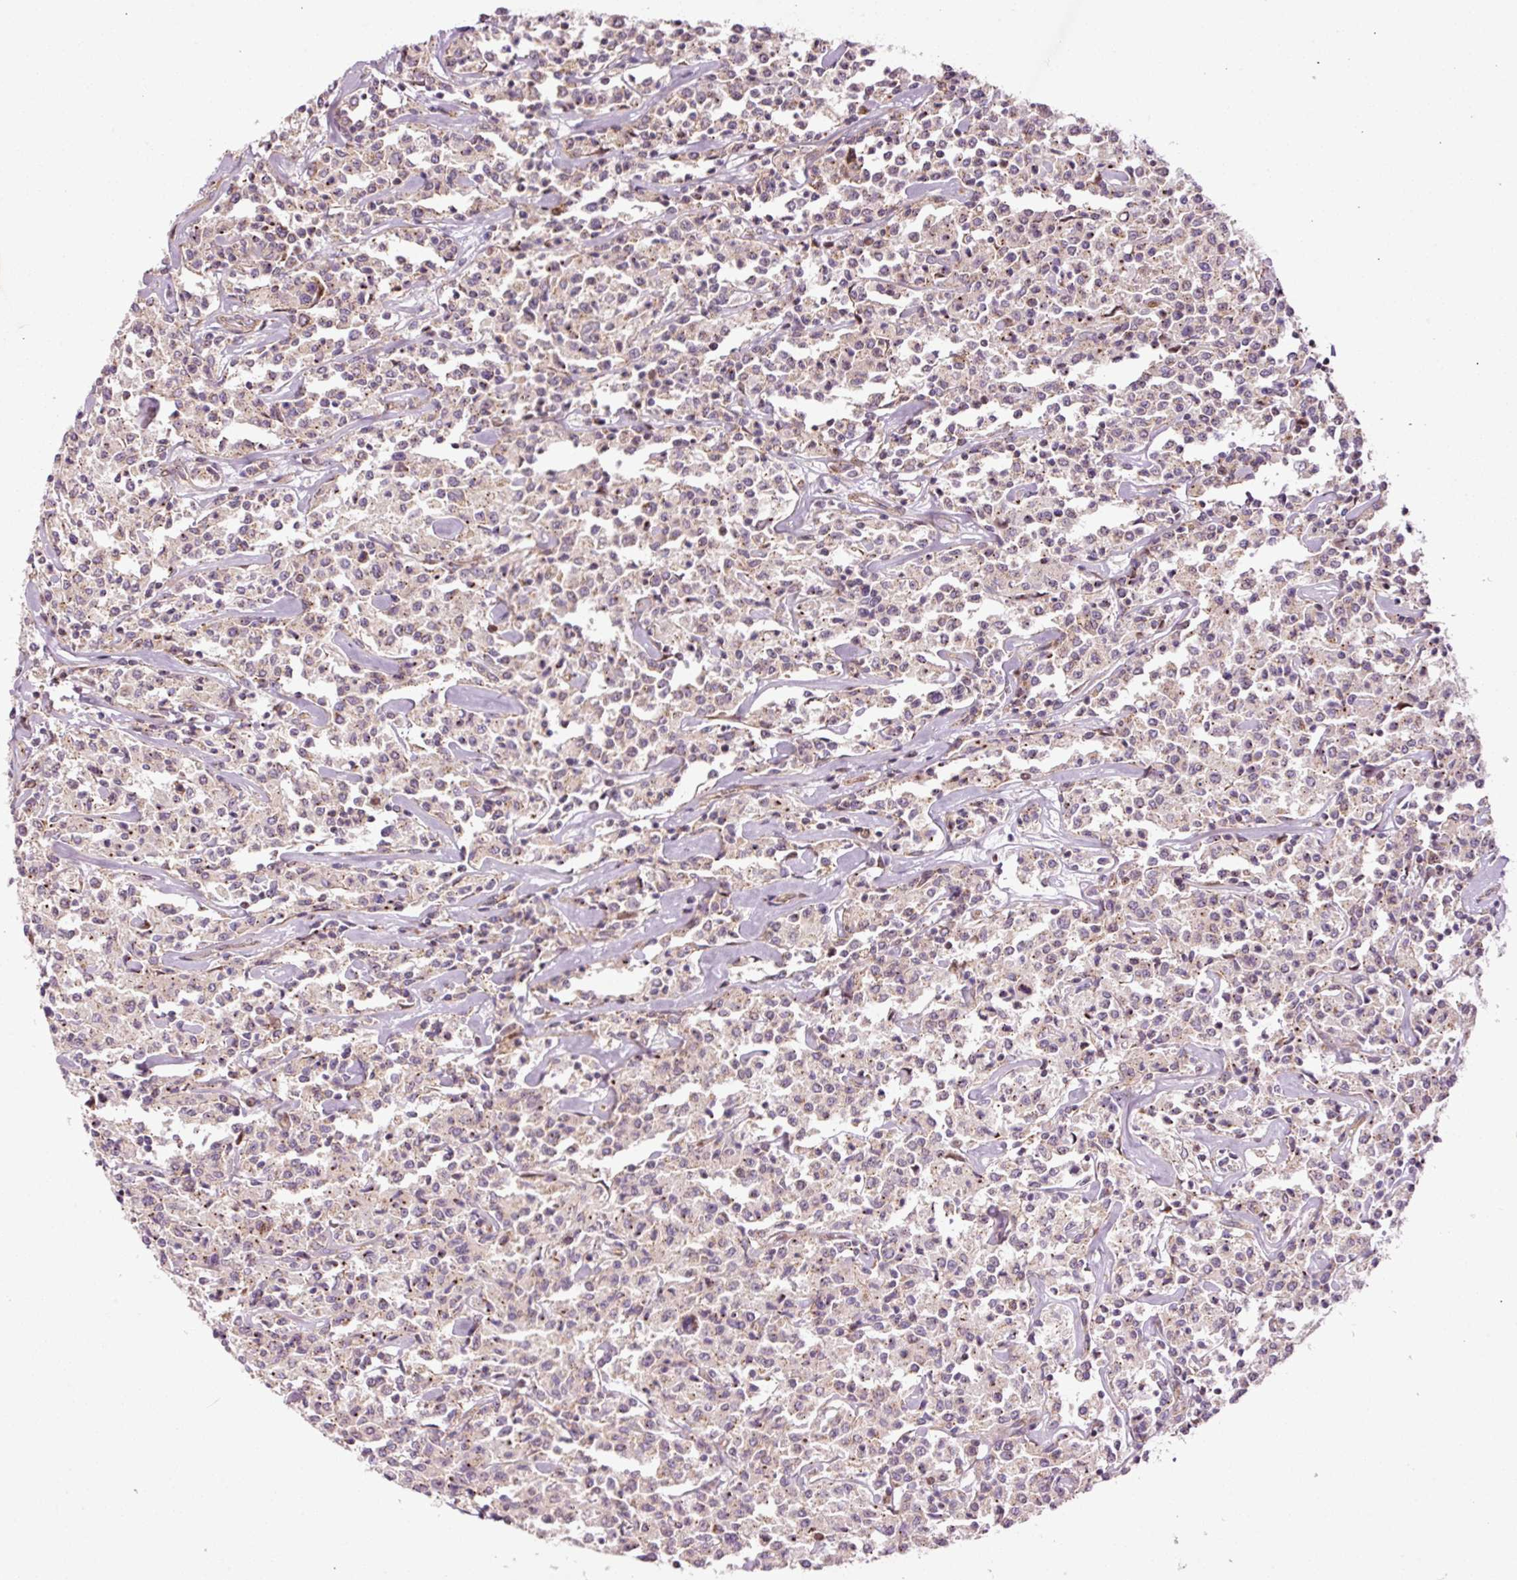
{"staining": {"intensity": "weak", "quantity": "<25%", "location": "cytoplasmic/membranous"}, "tissue": "lymphoma", "cell_type": "Tumor cells", "image_type": "cancer", "snomed": [{"axis": "morphology", "description": "Malignant lymphoma, non-Hodgkin's type, Low grade"}, {"axis": "topography", "description": "Small intestine"}], "caption": "This is an IHC histopathology image of lymphoma. There is no staining in tumor cells.", "gene": "ANKRD20A1", "patient": {"sex": "female", "age": 59}}